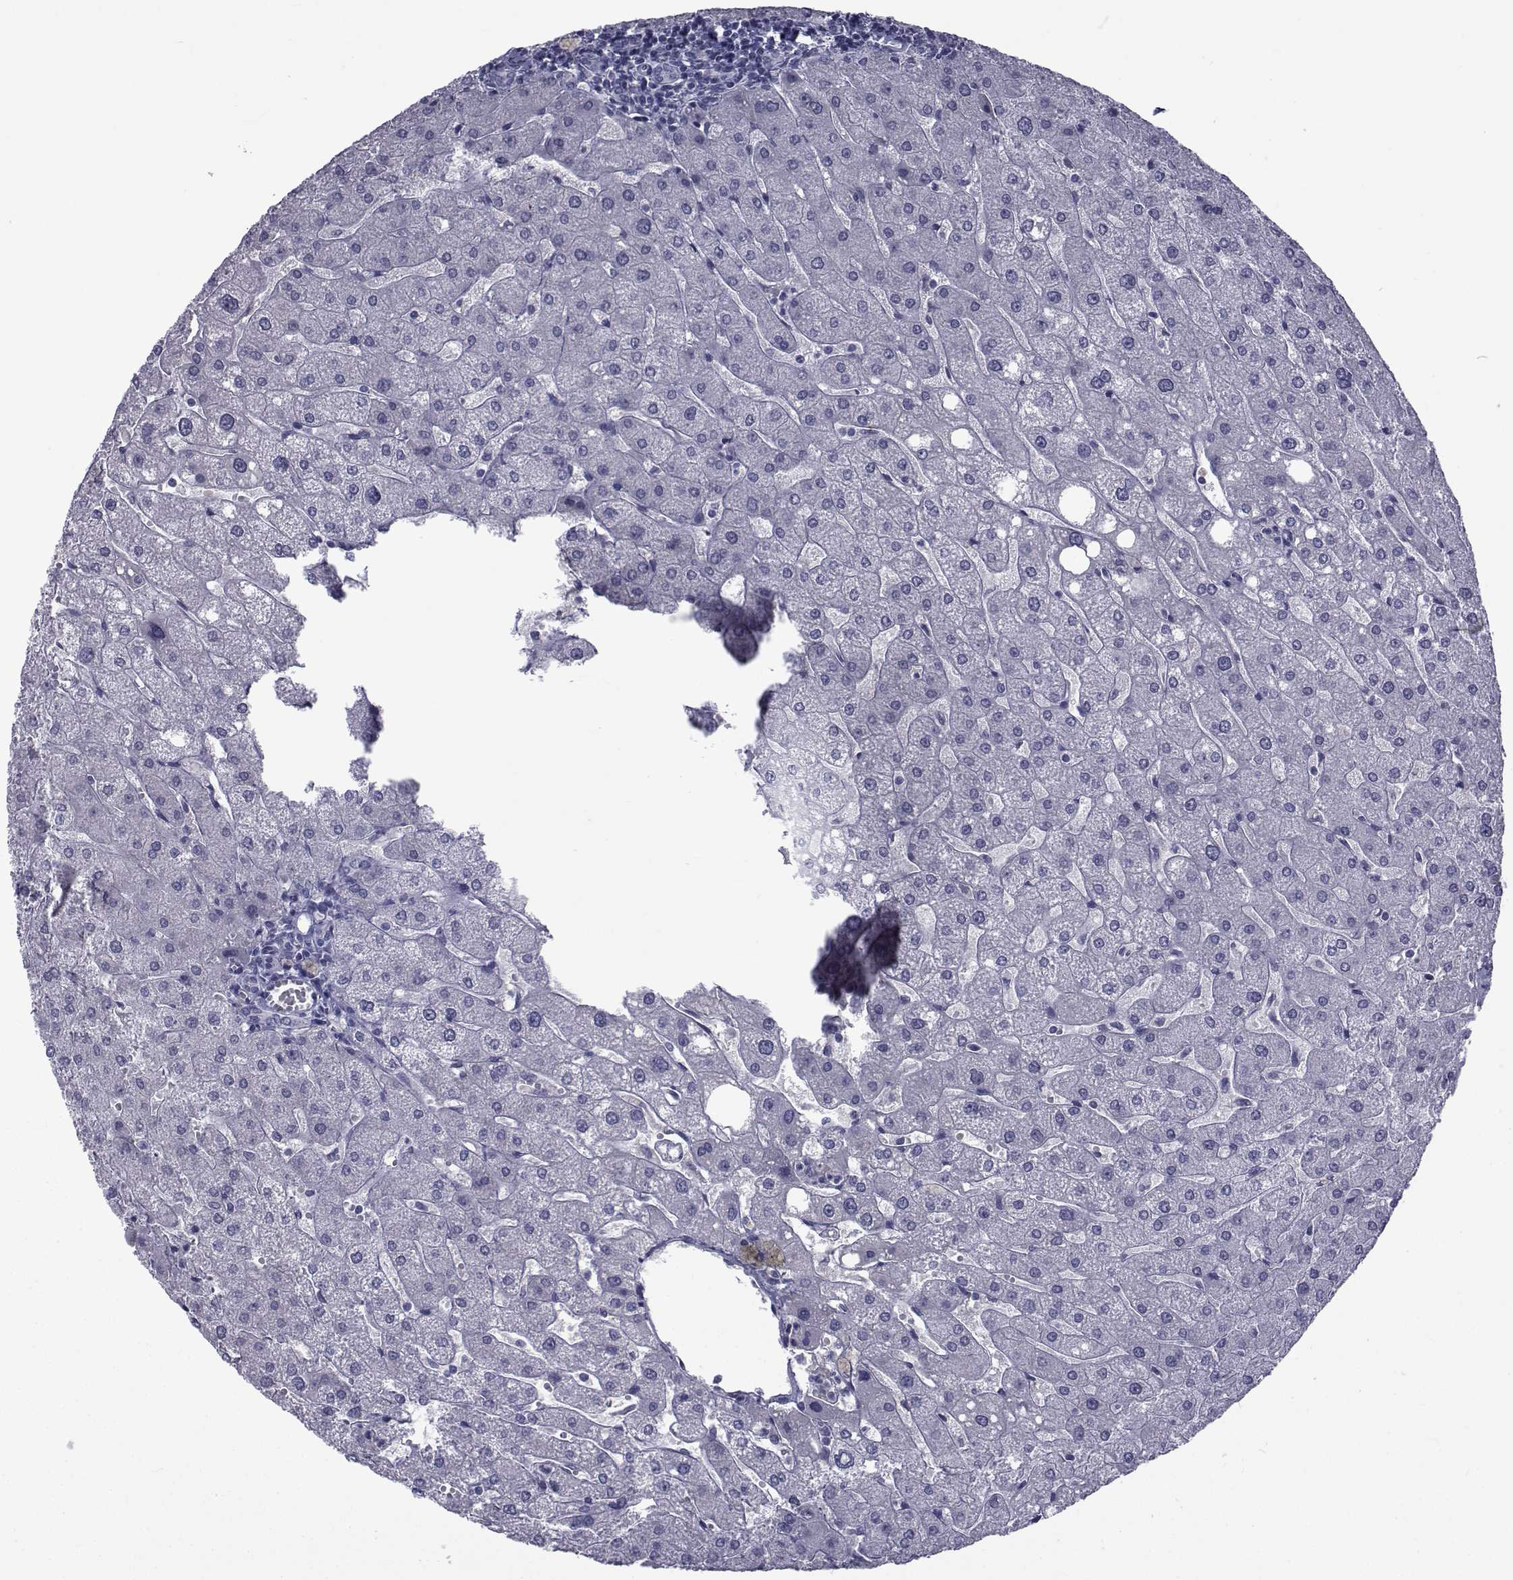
{"staining": {"intensity": "negative", "quantity": "none", "location": "none"}, "tissue": "liver", "cell_type": "Cholangiocytes", "image_type": "normal", "snomed": [{"axis": "morphology", "description": "Normal tissue, NOS"}, {"axis": "topography", "description": "Liver"}], "caption": "The IHC image has no significant positivity in cholangiocytes of liver. (DAB IHC with hematoxylin counter stain).", "gene": "PAX2", "patient": {"sex": "male", "age": 67}}